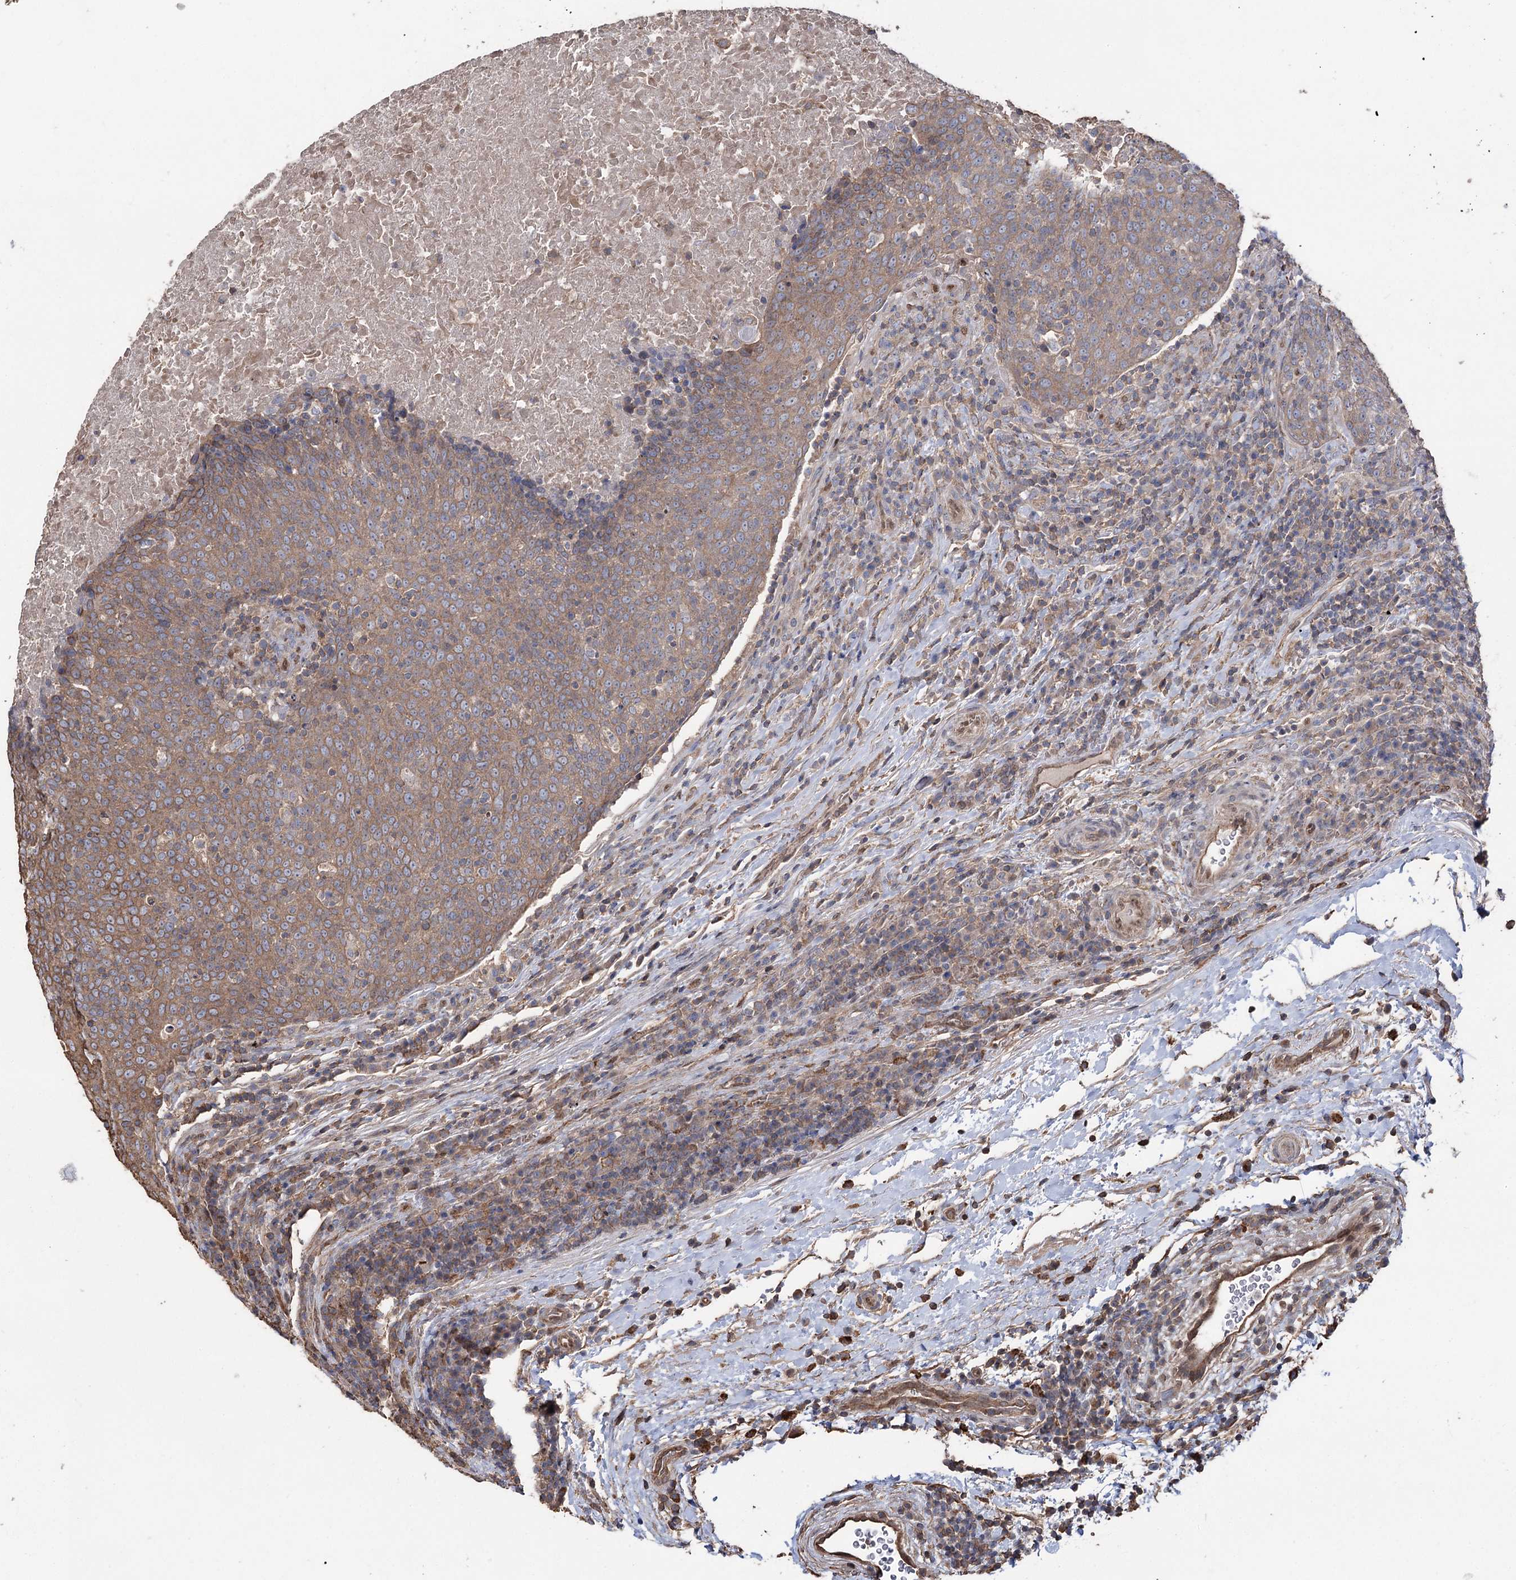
{"staining": {"intensity": "moderate", "quantity": ">75%", "location": "cytoplasmic/membranous"}, "tissue": "head and neck cancer", "cell_type": "Tumor cells", "image_type": "cancer", "snomed": [{"axis": "morphology", "description": "Squamous cell carcinoma, NOS"}, {"axis": "morphology", "description": "Squamous cell carcinoma, metastatic, NOS"}, {"axis": "topography", "description": "Lymph node"}, {"axis": "topography", "description": "Head-Neck"}], "caption": "Head and neck cancer was stained to show a protein in brown. There is medium levels of moderate cytoplasmic/membranous staining in about >75% of tumor cells.", "gene": "FAM13B", "patient": {"sex": "male", "age": 62}}